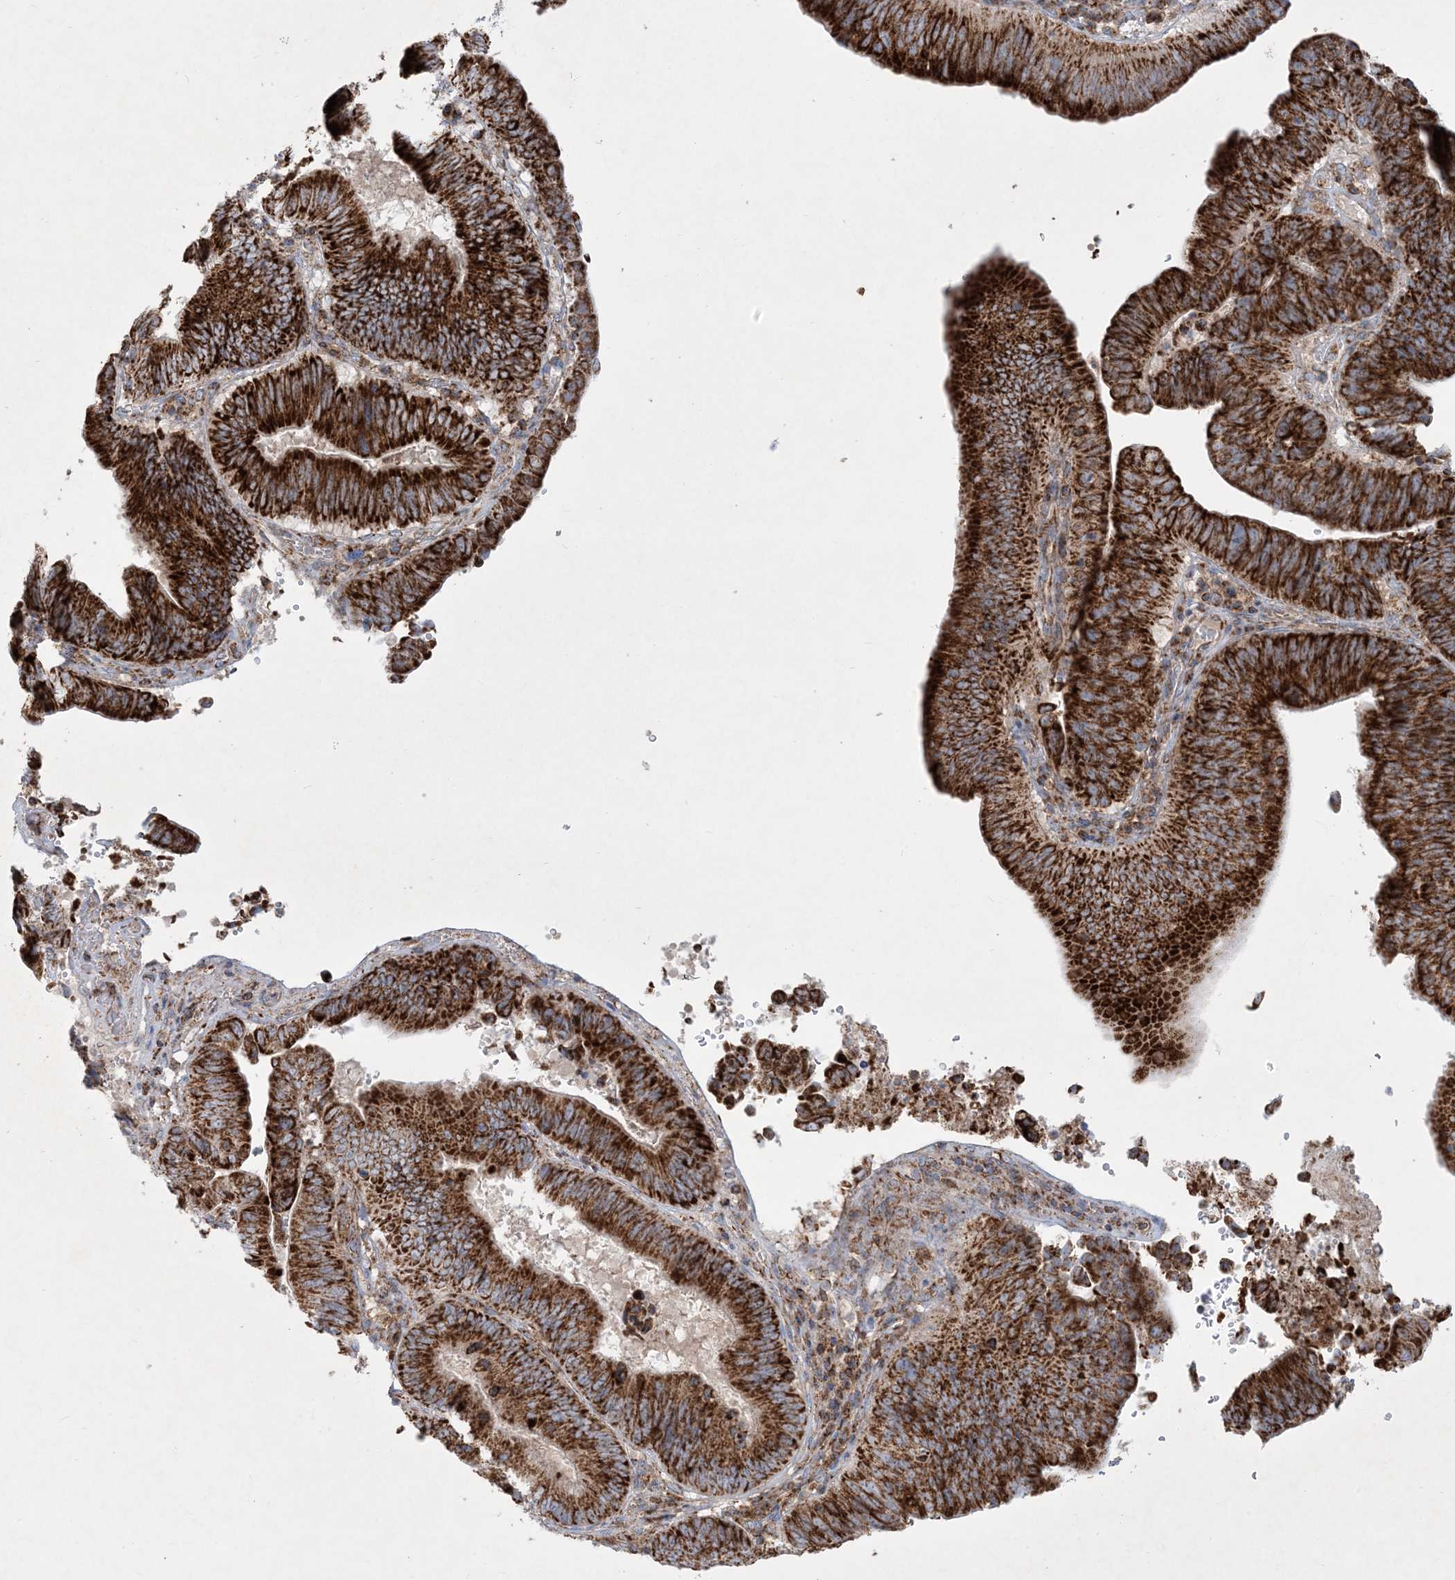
{"staining": {"intensity": "strong", "quantity": ">75%", "location": "cytoplasmic/membranous"}, "tissue": "pancreatic cancer", "cell_type": "Tumor cells", "image_type": "cancer", "snomed": [{"axis": "morphology", "description": "Adenocarcinoma, NOS"}, {"axis": "topography", "description": "Pancreas"}], "caption": "Pancreatic adenocarcinoma stained with a brown dye reveals strong cytoplasmic/membranous positive expression in approximately >75% of tumor cells.", "gene": "BEND4", "patient": {"sex": "male", "age": 63}}